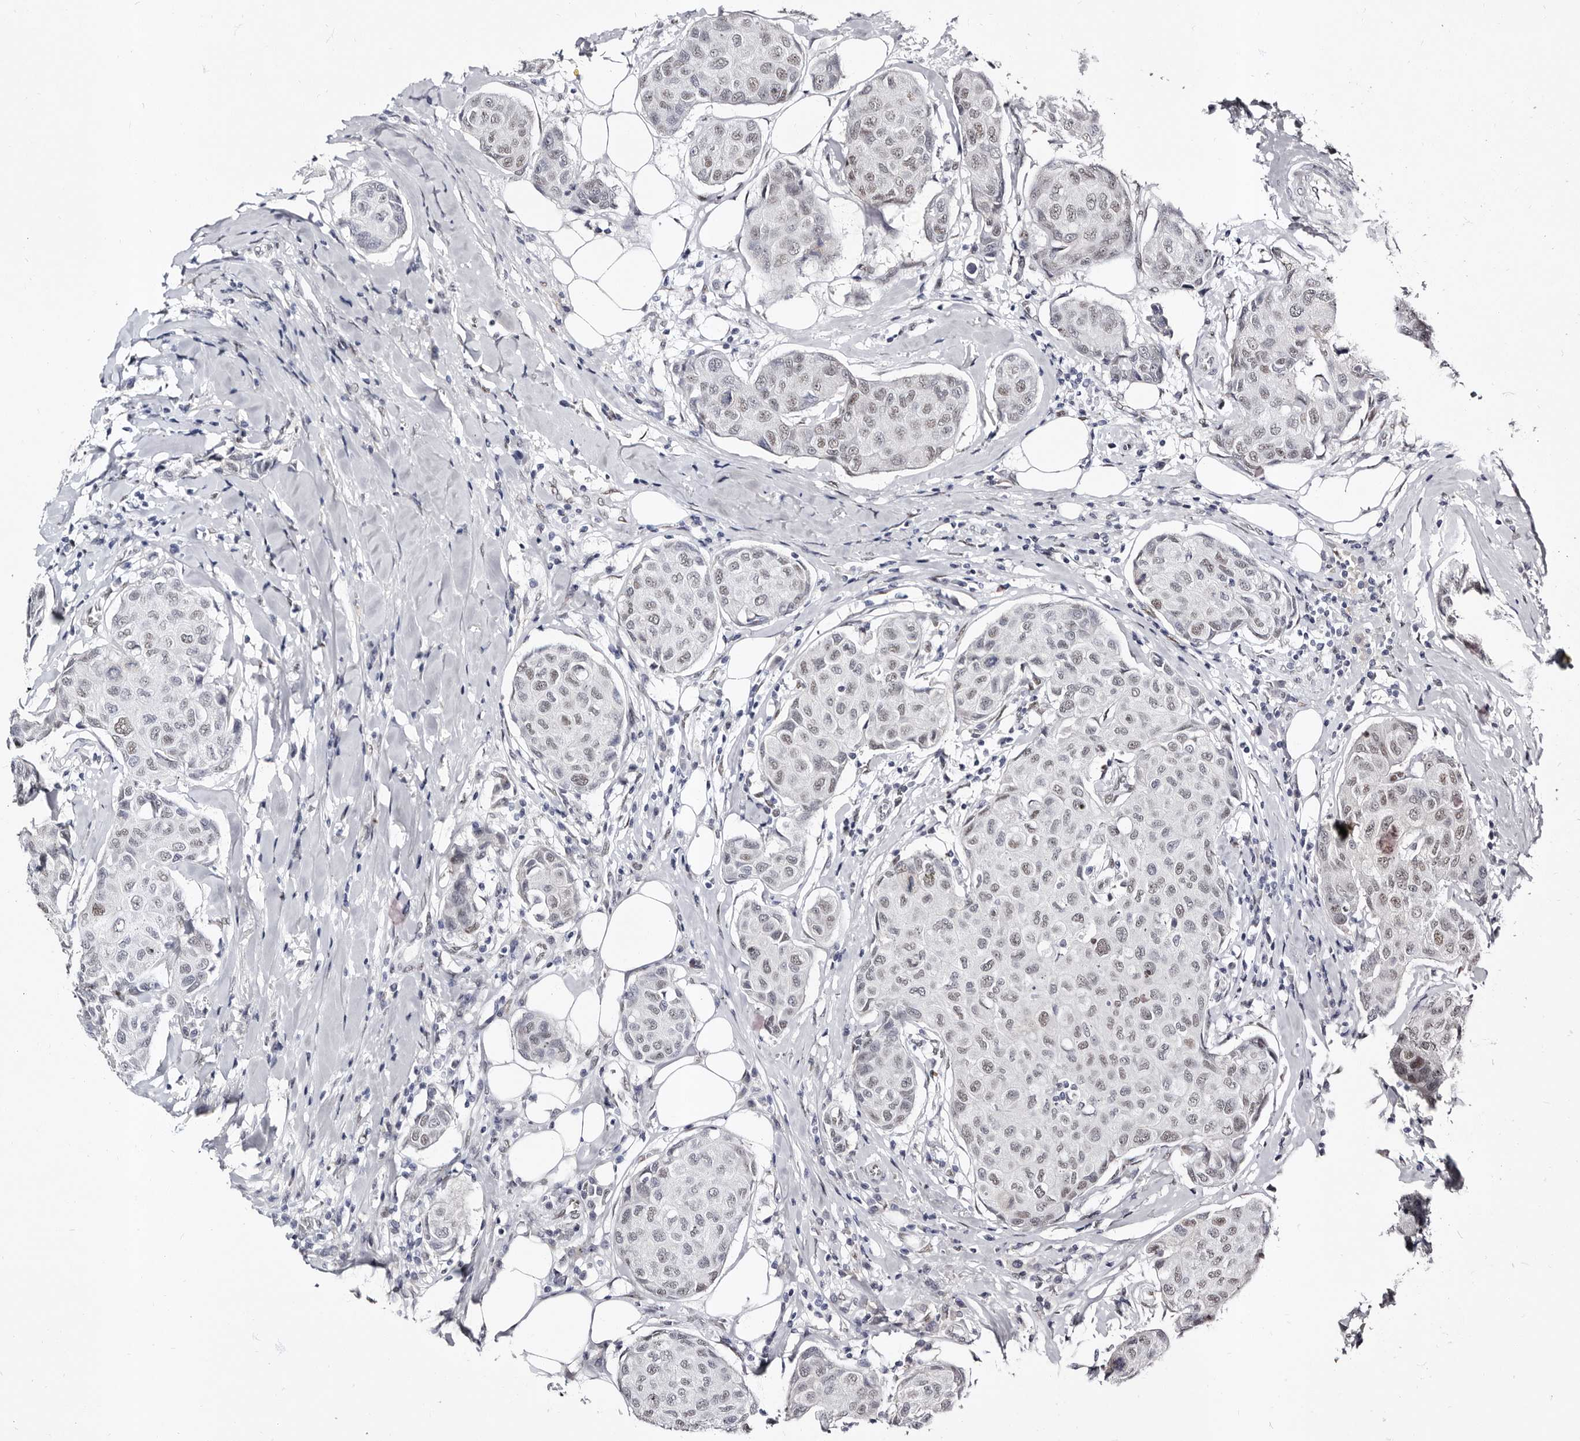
{"staining": {"intensity": "weak", "quantity": "<25%", "location": "nuclear"}, "tissue": "breast cancer", "cell_type": "Tumor cells", "image_type": "cancer", "snomed": [{"axis": "morphology", "description": "Duct carcinoma"}, {"axis": "topography", "description": "Breast"}], "caption": "A high-resolution micrograph shows IHC staining of invasive ductal carcinoma (breast), which displays no significant expression in tumor cells. The staining is performed using DAB brown chromogen with nuclei counter-stained in using hematoxylin.", "gene": "ZNF326", "patient": {"sex": "female", "age": 80}}